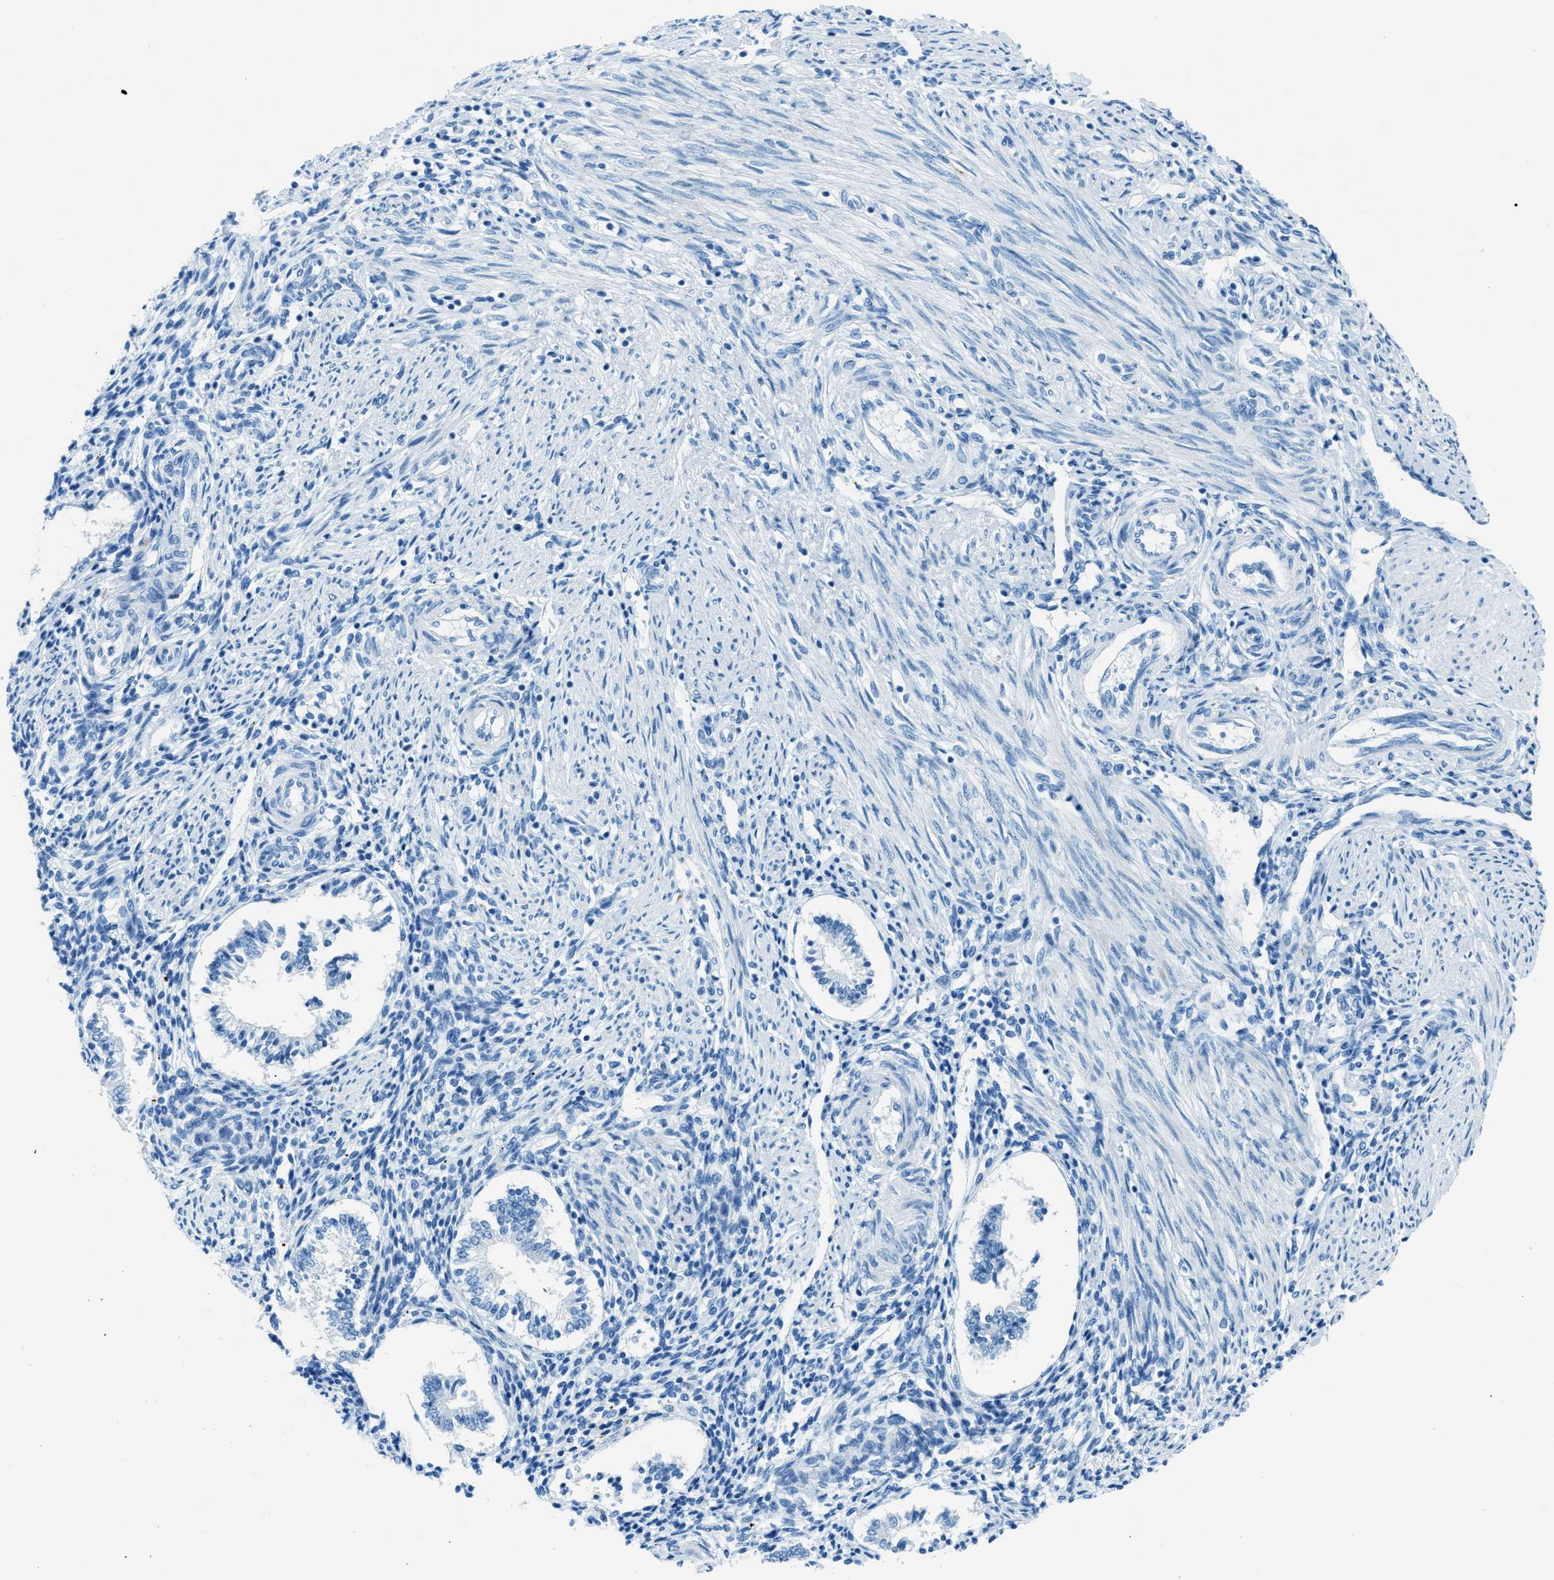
{"staining": {"intensity": "negative", "quantity": "none", "location": "none"}, "tissue": "endometrium", "cell_type": "Cells in endometrial stroma", "image_type": "normal", "snomed": [{"axis": "morphology", "description": "Normal tissue, NOS"}, {"axis": "topography", "description": "Endometrium"}], "caption": "This is an immunohistochemistry (IHC) image of benign endometrium. There is no positivity in cells in endometrial stroma.", "gene": "C21orf62", "patient": {"sex": "female", "age": 42}}